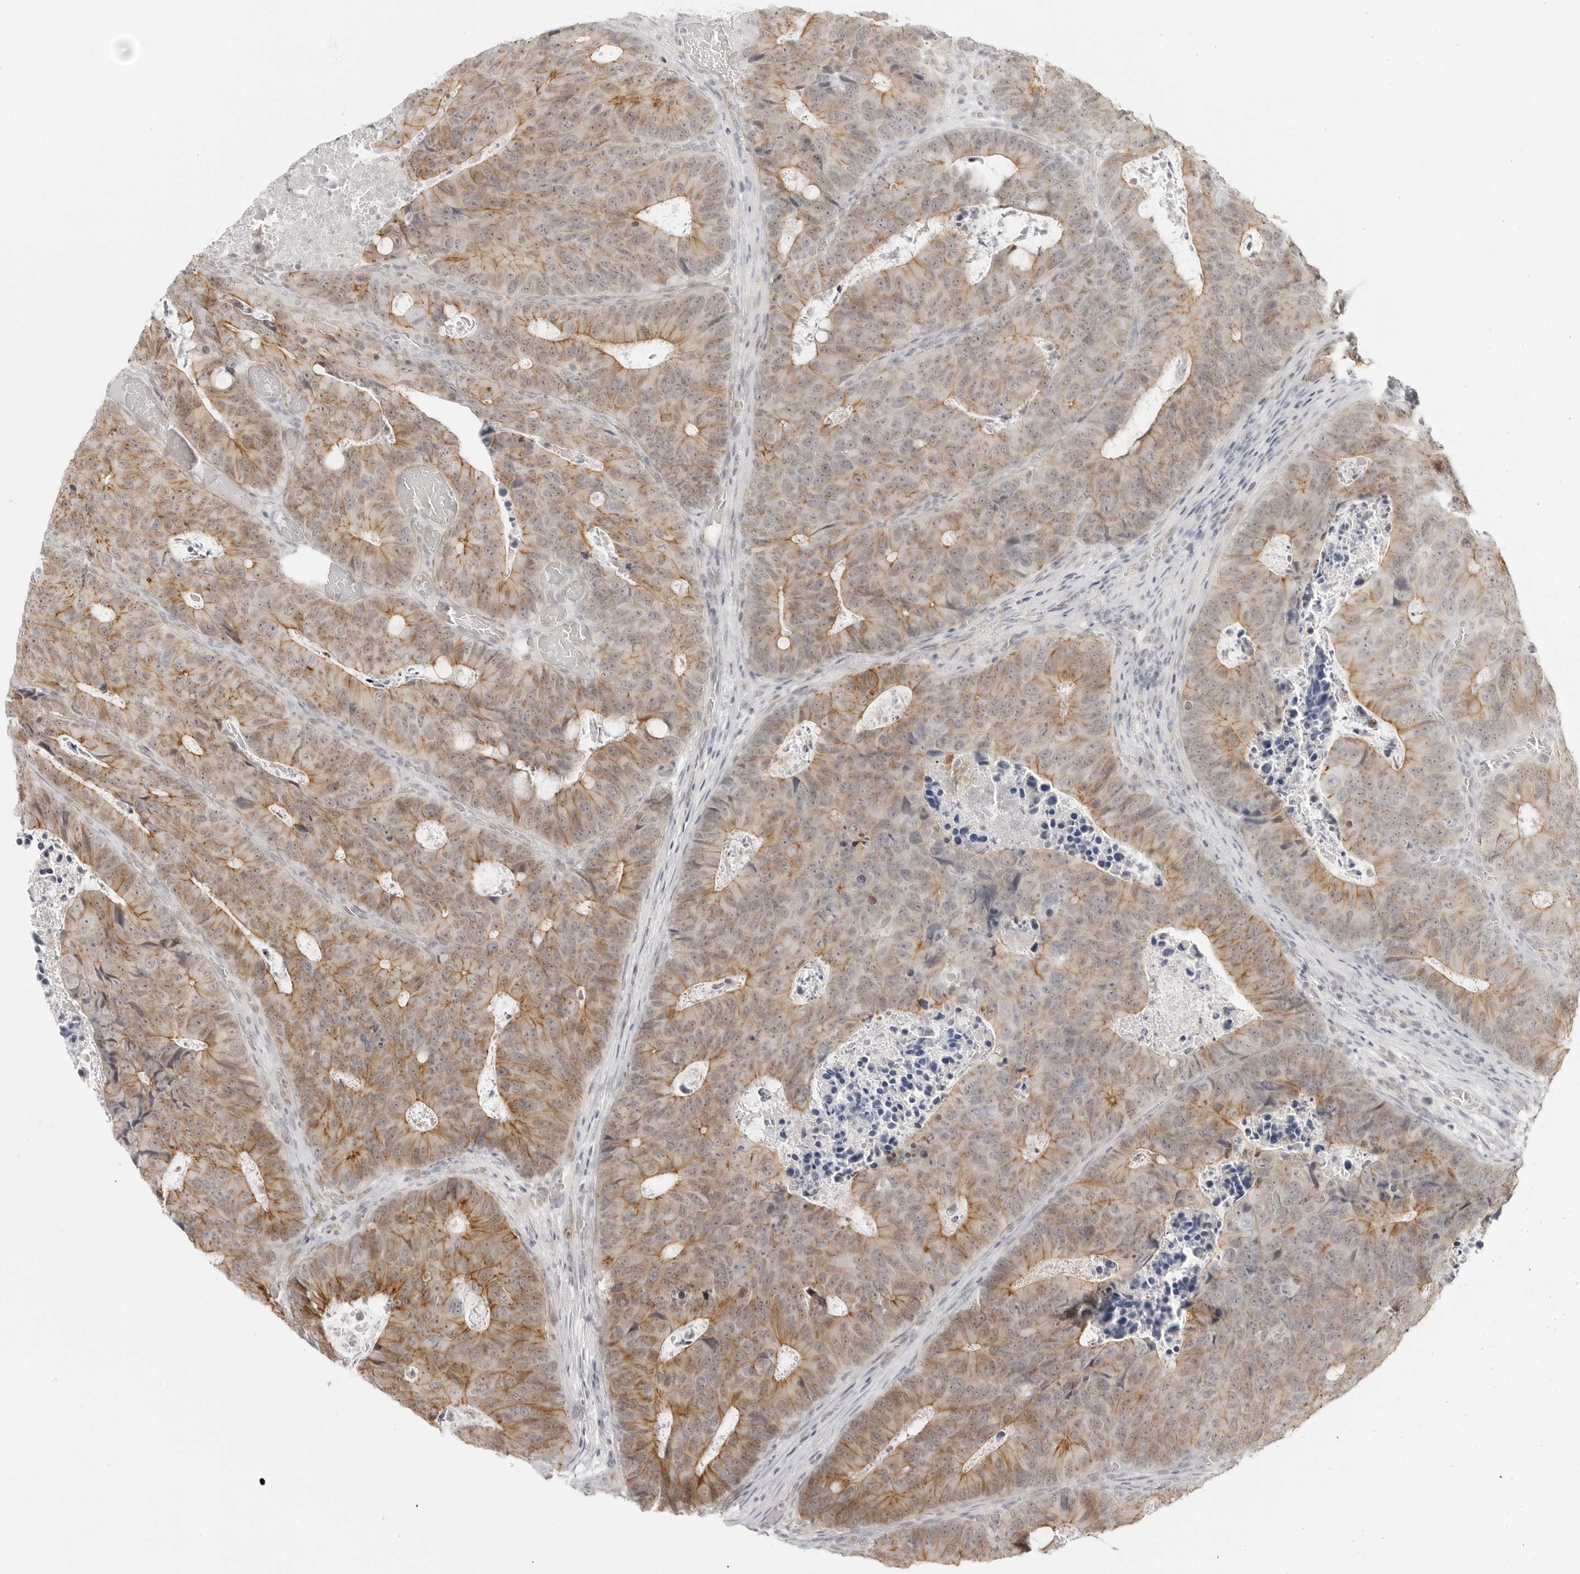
{"staining": {"intensity": "moderate", "quantity": ">75%", "location": "cytoplasmic/membranous"}, "tissue": "colorectal cancer", "cell_type": "Tumor cells", "image_type": "cancer", "snomed": [{"axis": "morphology", "description": "Adenocarcinoma, NOS"}, {"axis": "topography", "description": "Colon"}], "caption": "Protein expression analysis of colorectal cancer (adenocarcinoma) shows moderate cytoplasmic/membranous staining in approximately >75% of tumor cells.", "gene": "TRAPPC3", "patient": {"sex": "male", "age": 87}}